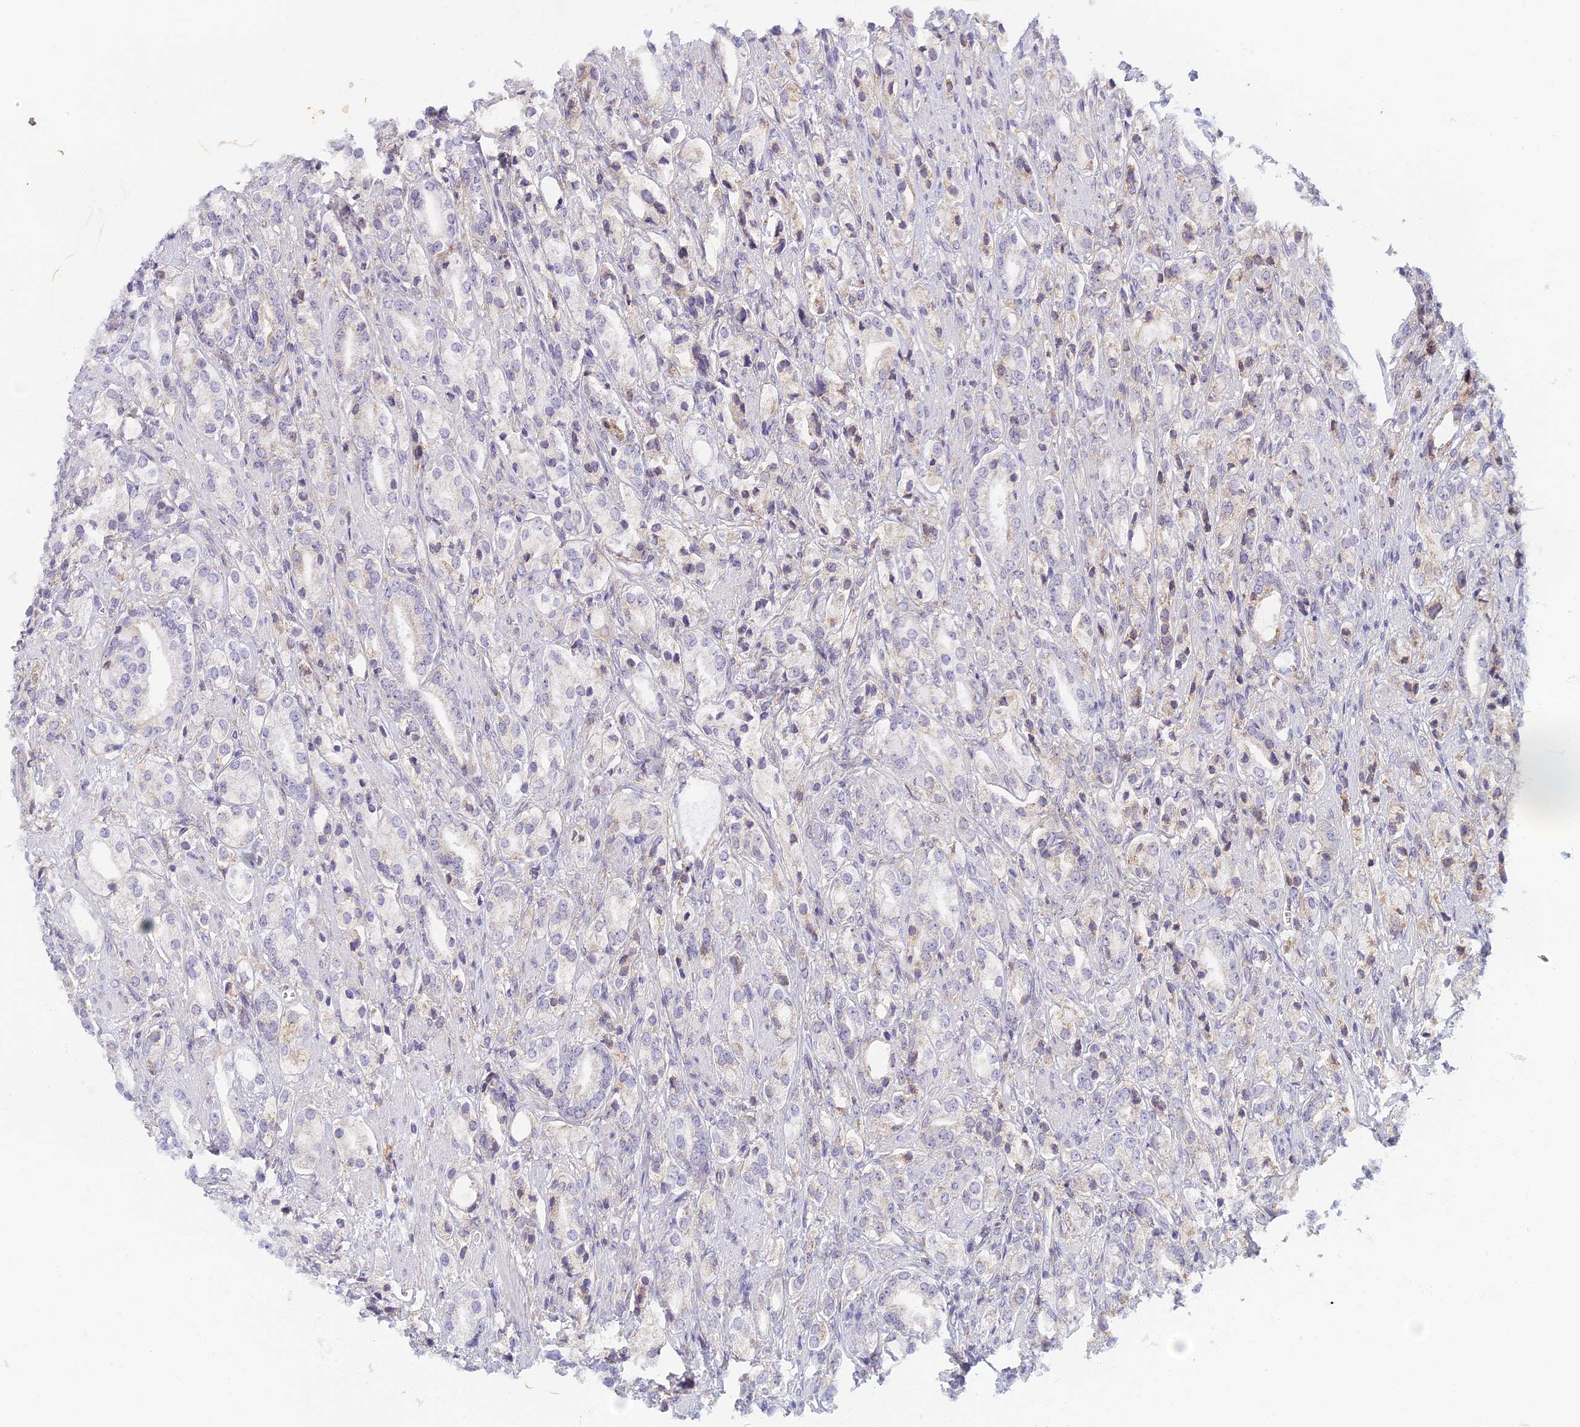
{"staining": {"intensity": "weak", "quantity": "<25%", "location": "cytoplasmic/membranous"}, "tissue": "prostate cancer", "cell_type": "Tumor cells", "image_type": "cancer", "snomed": [{"axis": "morphology", "description": "Adenocarcinoma, High grade"}, {"axis": "topography", "description": "Prostate"}], "caption": "Image shows no significant protein expression in tumor cells of adenocarcinoma (high-grade) (prostate).", "gene": "DDX51", "patient": {"sex": "male", "age": 50}}